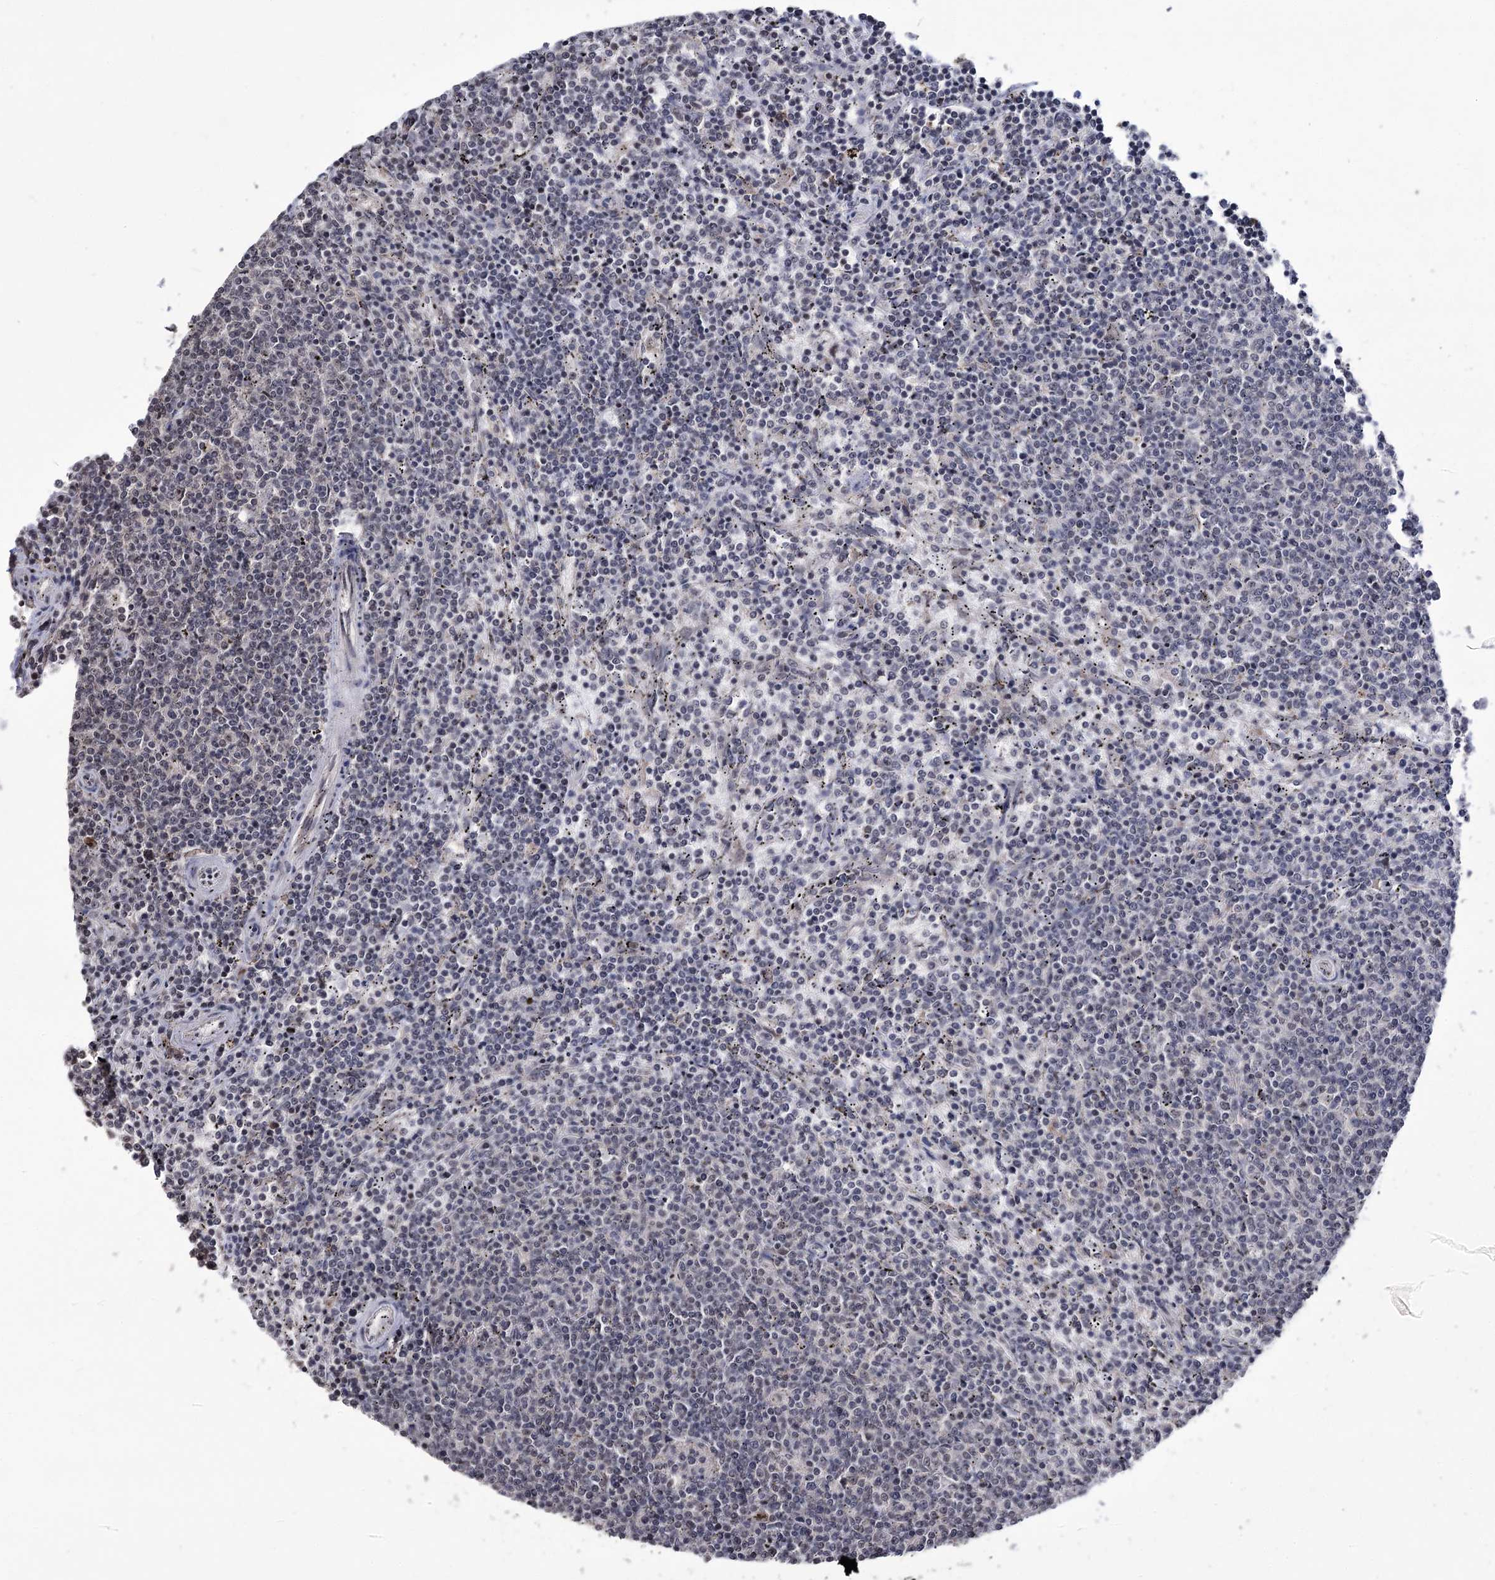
{"staining": {"intensity": "negative", "quantity": "none", "location": "none"}, "tissue": "lymphoma", "cell_type": "Tumor cells", "image_type": "cancer", "snomed": [{"axis": "morphology", "description": "Malignant lymphoma, non-Hodgkin's type, Low grade"}, {"axis": "topography", "description": "Spleen"}], "caption": "There is no significant positivity in tumor cells of malignant lymphoma, non-Hodgkin's type (low-grade).", "gene": "VGLL4", "patient": {"sex": "female", "age": 50}}